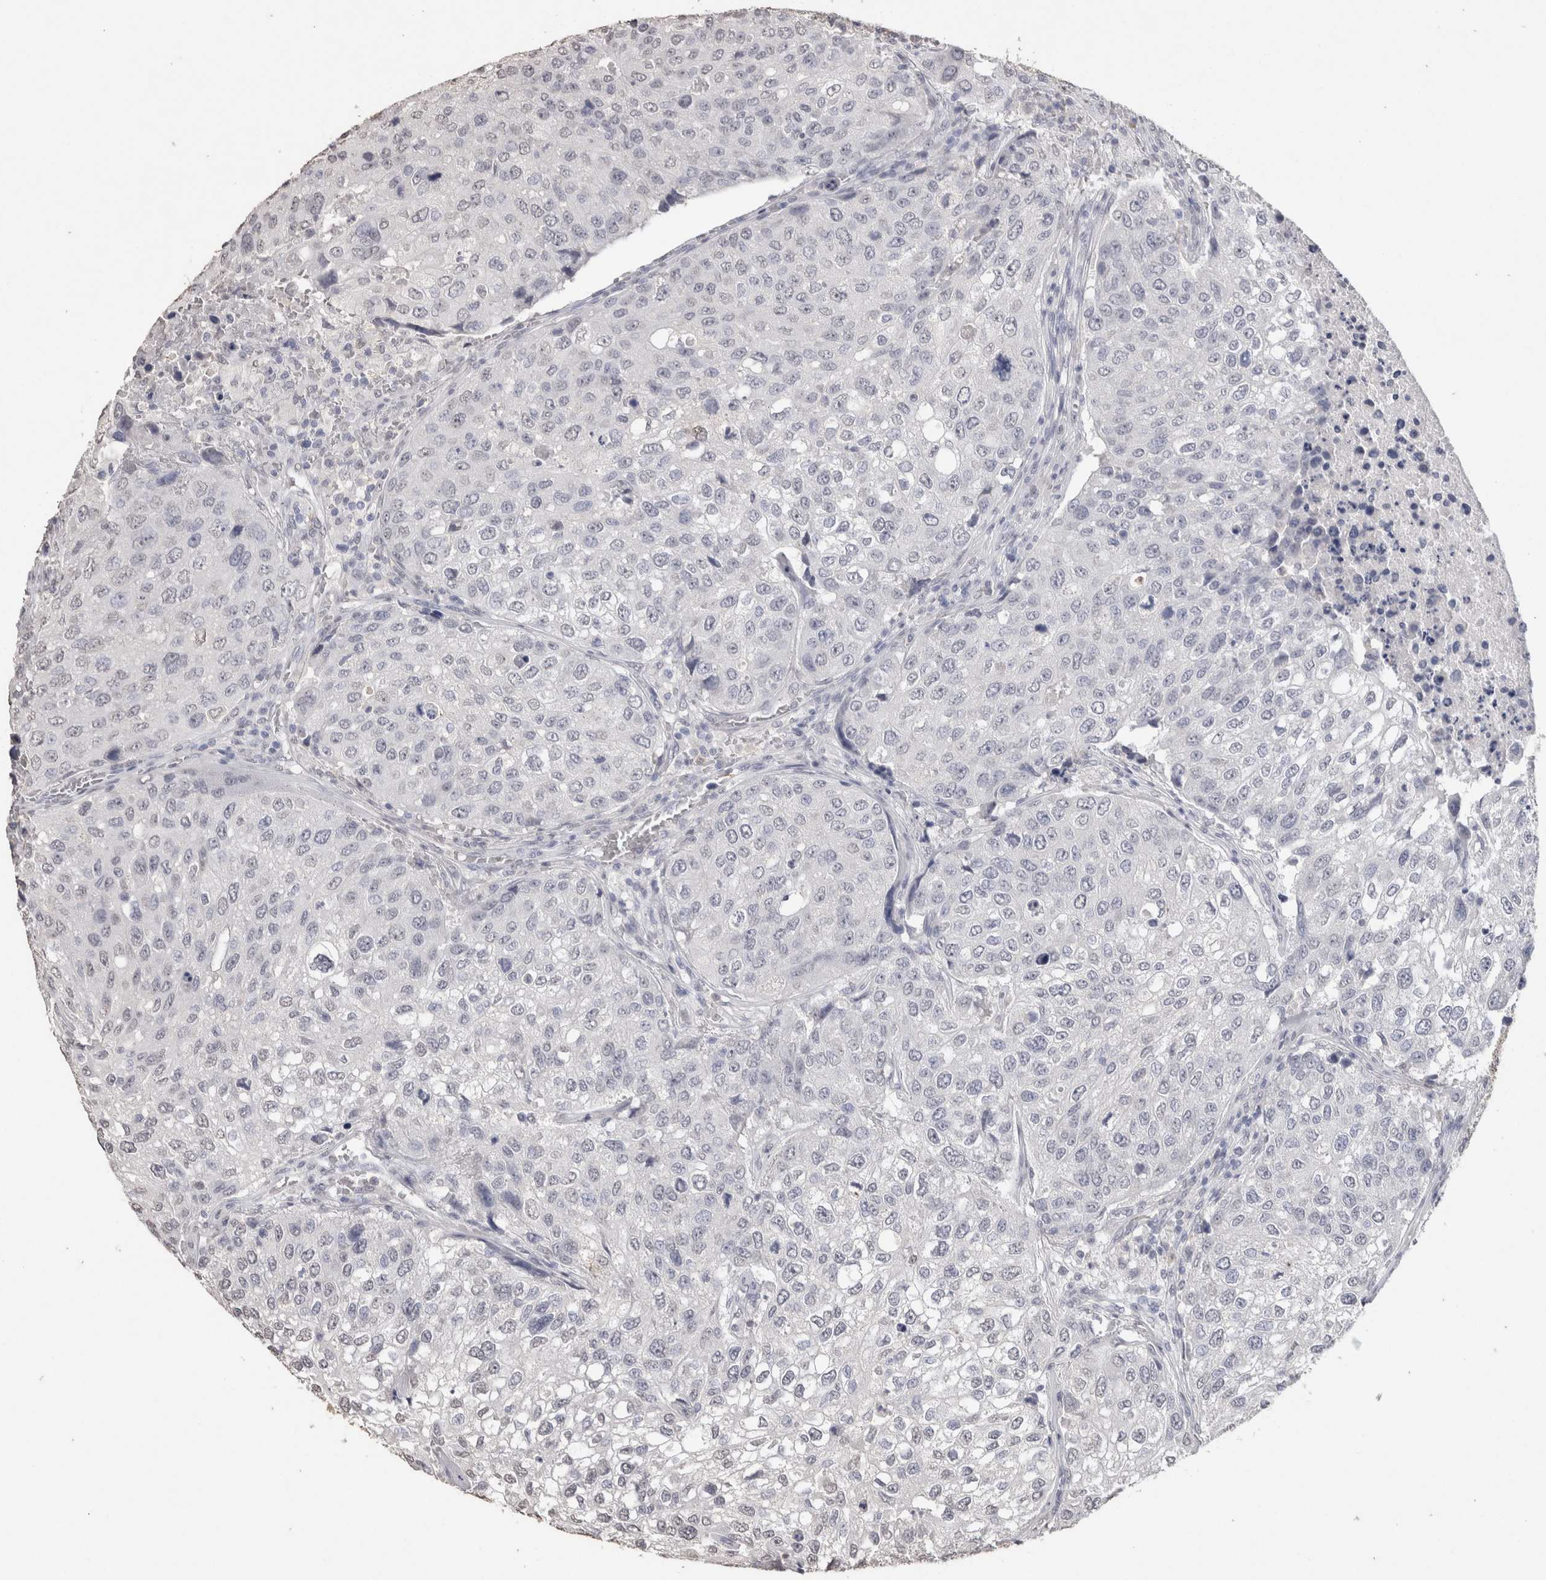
{"staining": {"intensity": "negative", "quantity": "none", "location": "none"}, "tissue": "urothelial cancer", "cell_type": "Tumor cells", "image_type": "cancer", "snomed": [{"axis": "morphology", "description": "Urothelial carcinoma, High grade"}, {"axis": "topography", "description": "Lymph node"}, {"axis": "topography", "description": "Urinary bladder"}], "caption": "The photomicrograph reveals no significant expression in tumor cells of urothelial cancer.", "gene": "LGALS2", "patient": {"sex": "male", "age": 51}}